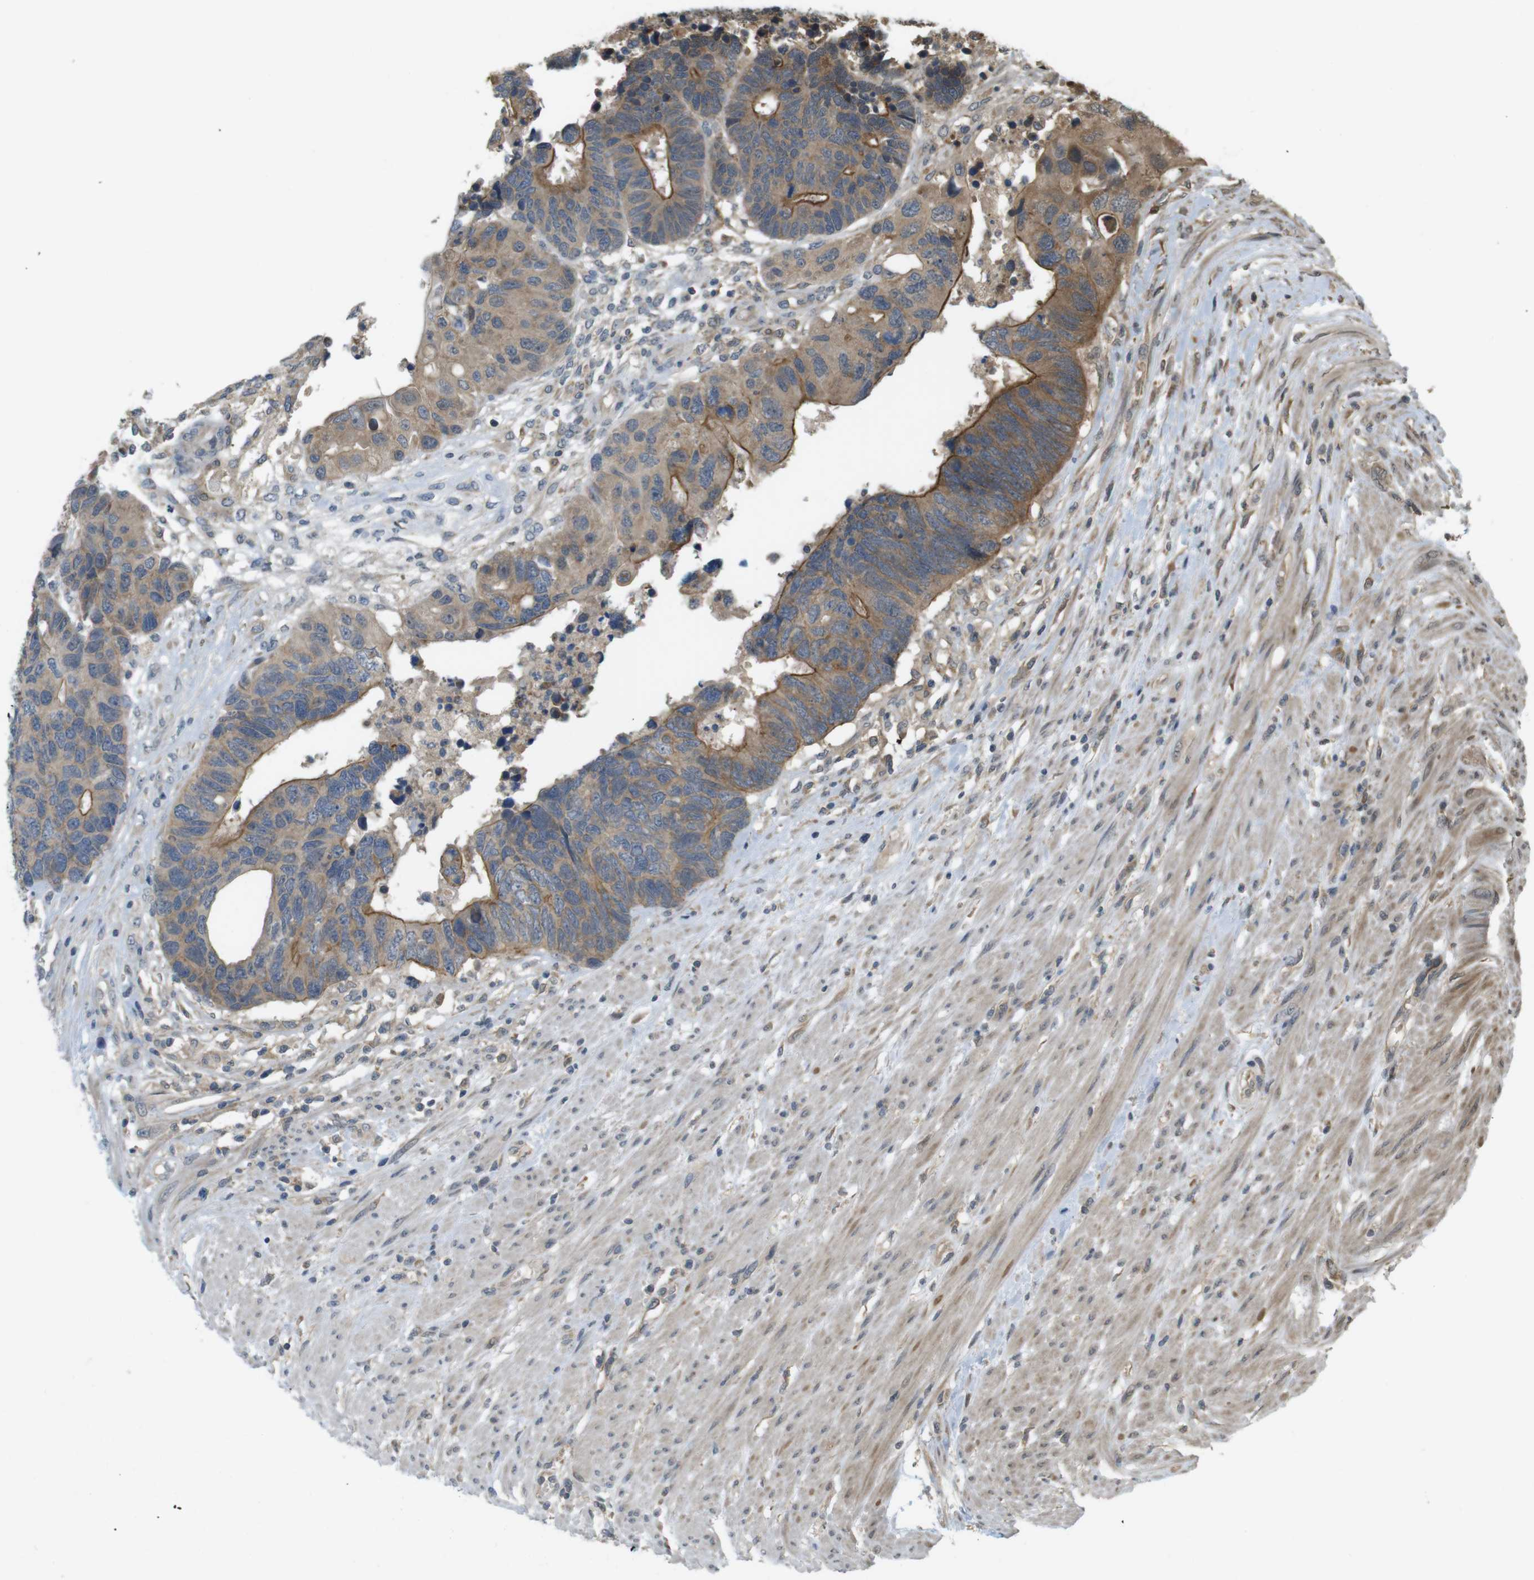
{"staining": {"intensity": "moderate", "quantity": ">75%", "location": "cytoplasmic/membranous"}, "tissue": "colorectal cancer", "cell_type": "Tumor cells", "image_type": "cancer", "snomed": [{"axis": "morphology", "description": "Adenocarcinoma, NOS"}, {"axis": "topography", "description": "Rectum"}], "caption": "IHC micrograph of human adenocarcinoma (colorectal) stained for a protein (brown), which reveals medium levels of moderate cytoplasmic/membranous staining in about >75% of tumor cells.", "gene": "RNF130", "patient": {"sex": "male", "age": 51}}